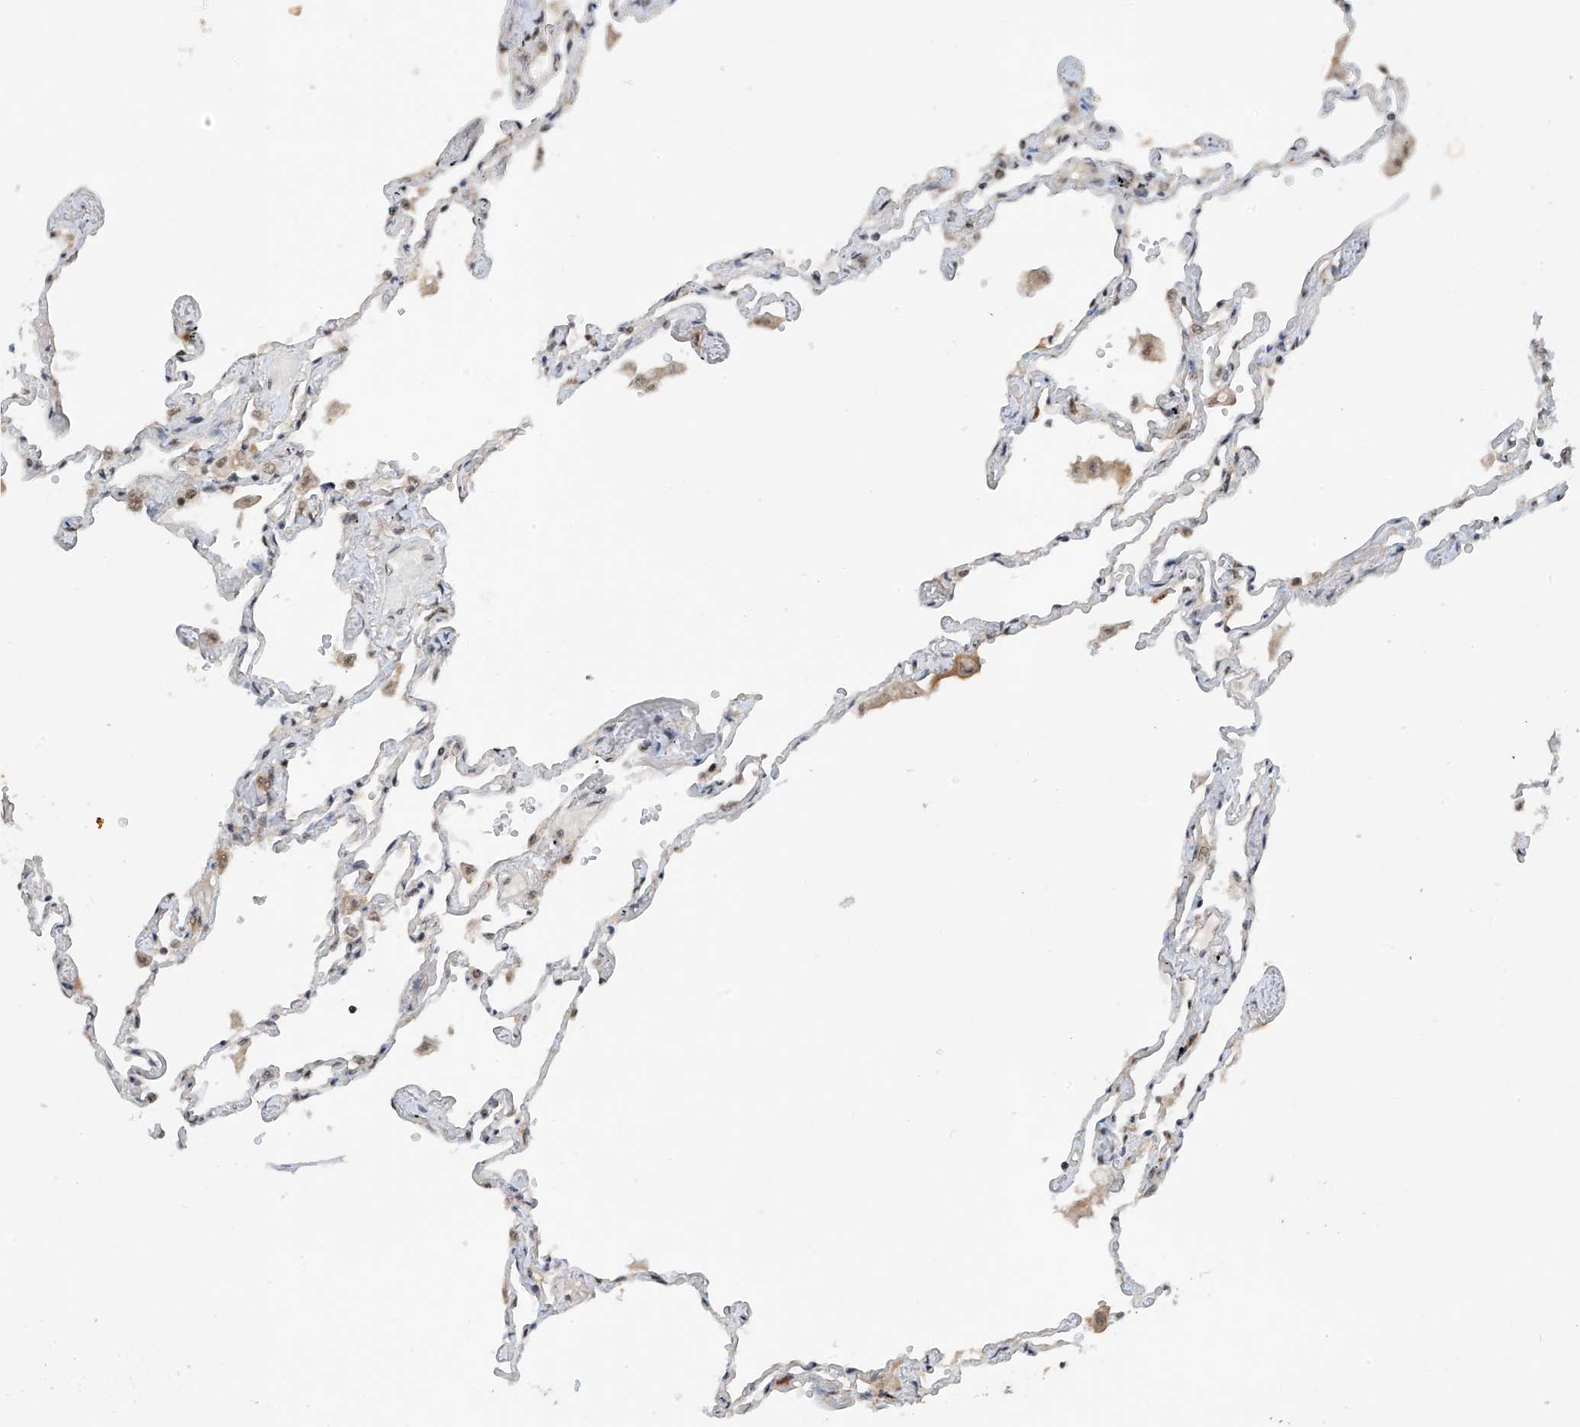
{"staining": {"intensity": "moderate", "quantity": "25%-75%", "location": "nuclear"}, "tissue": "lung", "cell_type": "Alveolar cells", "image_type": "normal", "snomed": [{"axis": "morphology", "description": "Normal tissue, NOS"}, {"axis": "topography", "description": "Lung"}], "caption": "Protein staining by IHC shows moderate nuclear expression in approximately 25%-75% of alveolar cells in unremarkable lung. The protein of interest is stained brown, and the nuclei are stained in blue (DAB IHC with brightfield microscopy, high magnification).", "gene": "RPAIN", "patient": {"sex": "female", "age": 67}}